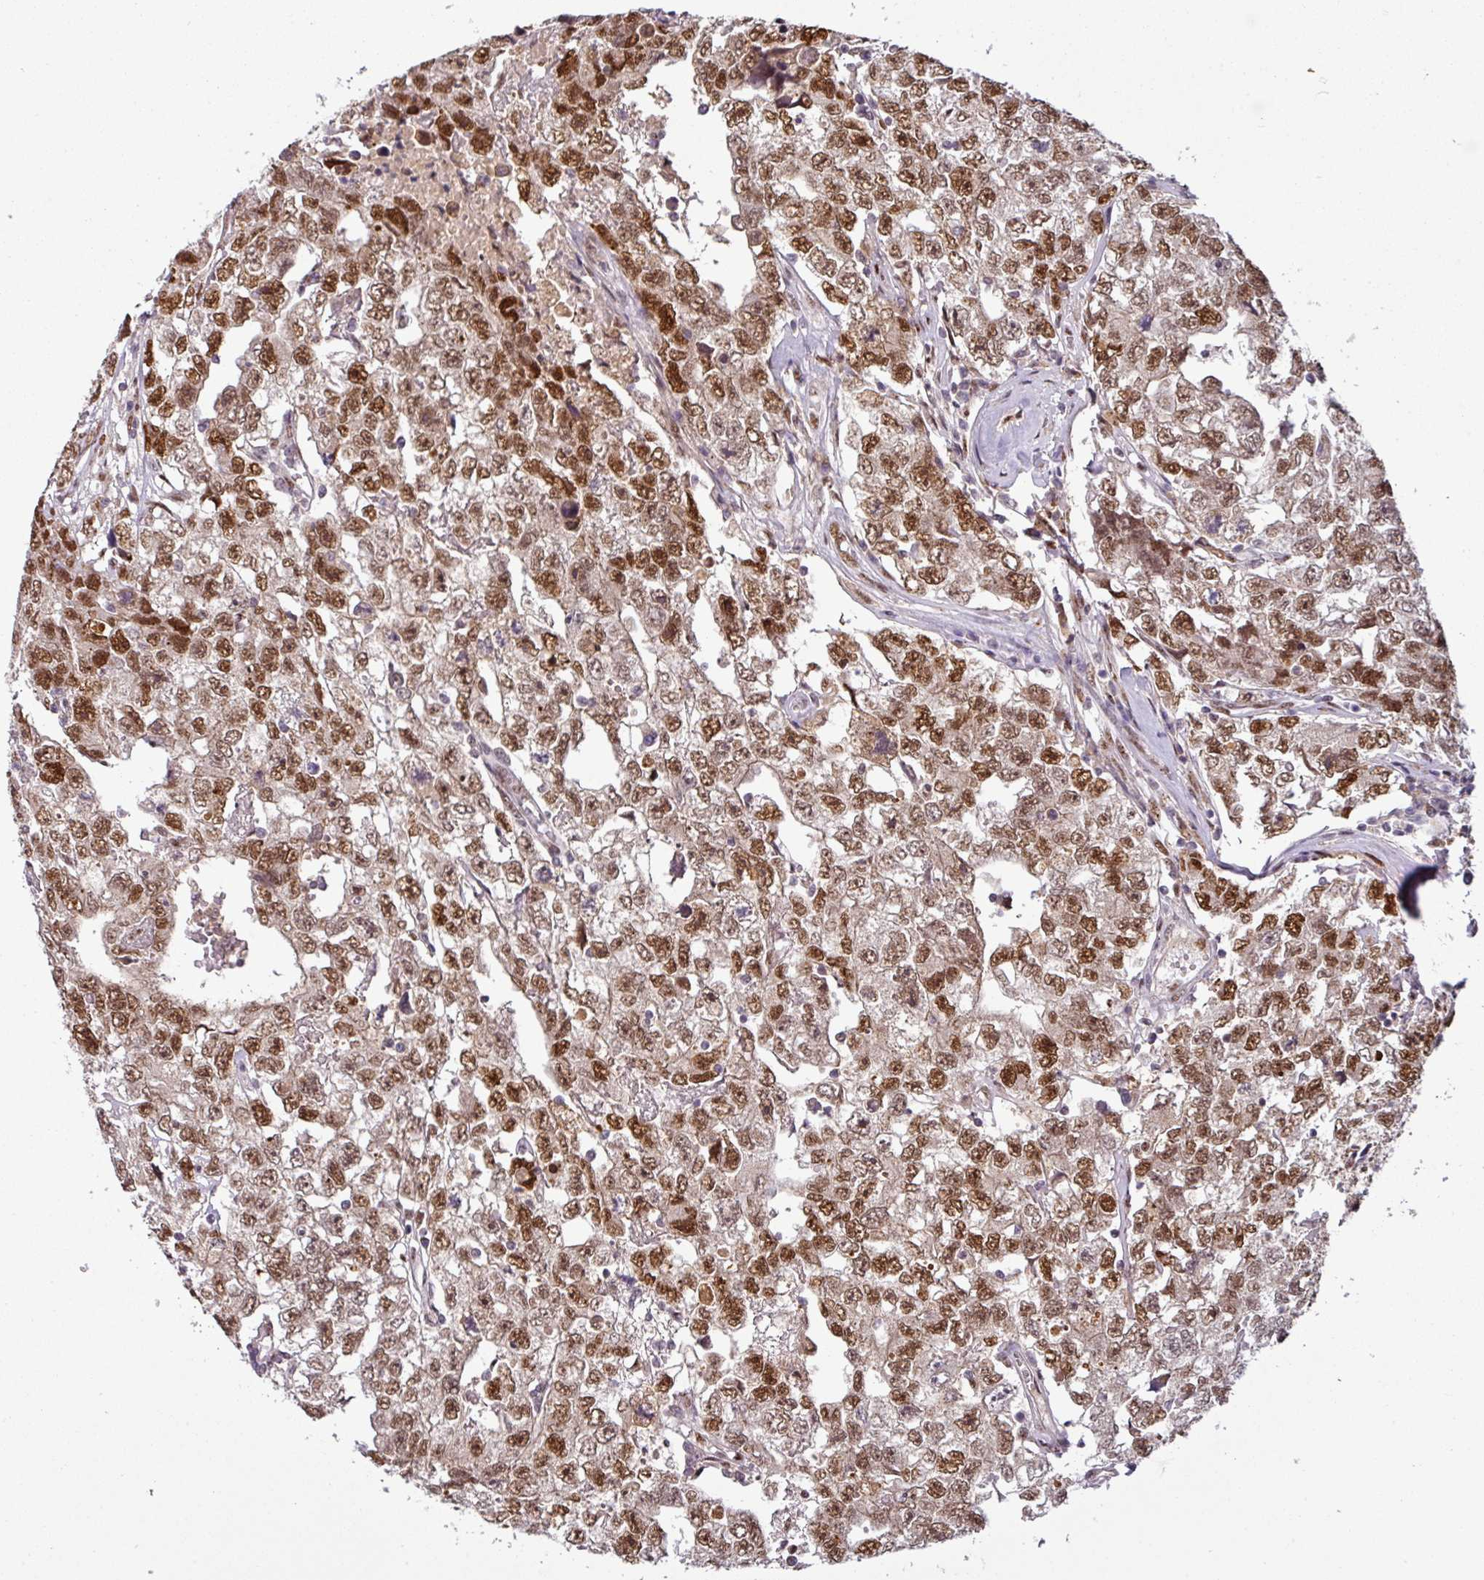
{"staining": {"intensity": "moderate", "quantity": ">75%", "location": "nuclear"}, "tissue": "testis cancer", "cell_type": "Tumor cells", "image_type": "cancer", "snomed": [{"axis": "morphology", "description": "Carcinoma, Embryonal, NOS"}, {"axis": "topography", "description": "Testis"}], "caption": "Immunohistochemical staining of human testis embryonal carcinoma reveals moderate nuclear protein staining in about >75% of tumor cells. (IHC, brightfield microscopy, high magnification).", "gene": "IRF2BPL", "patient": {"sex": "male", "age": 22}}